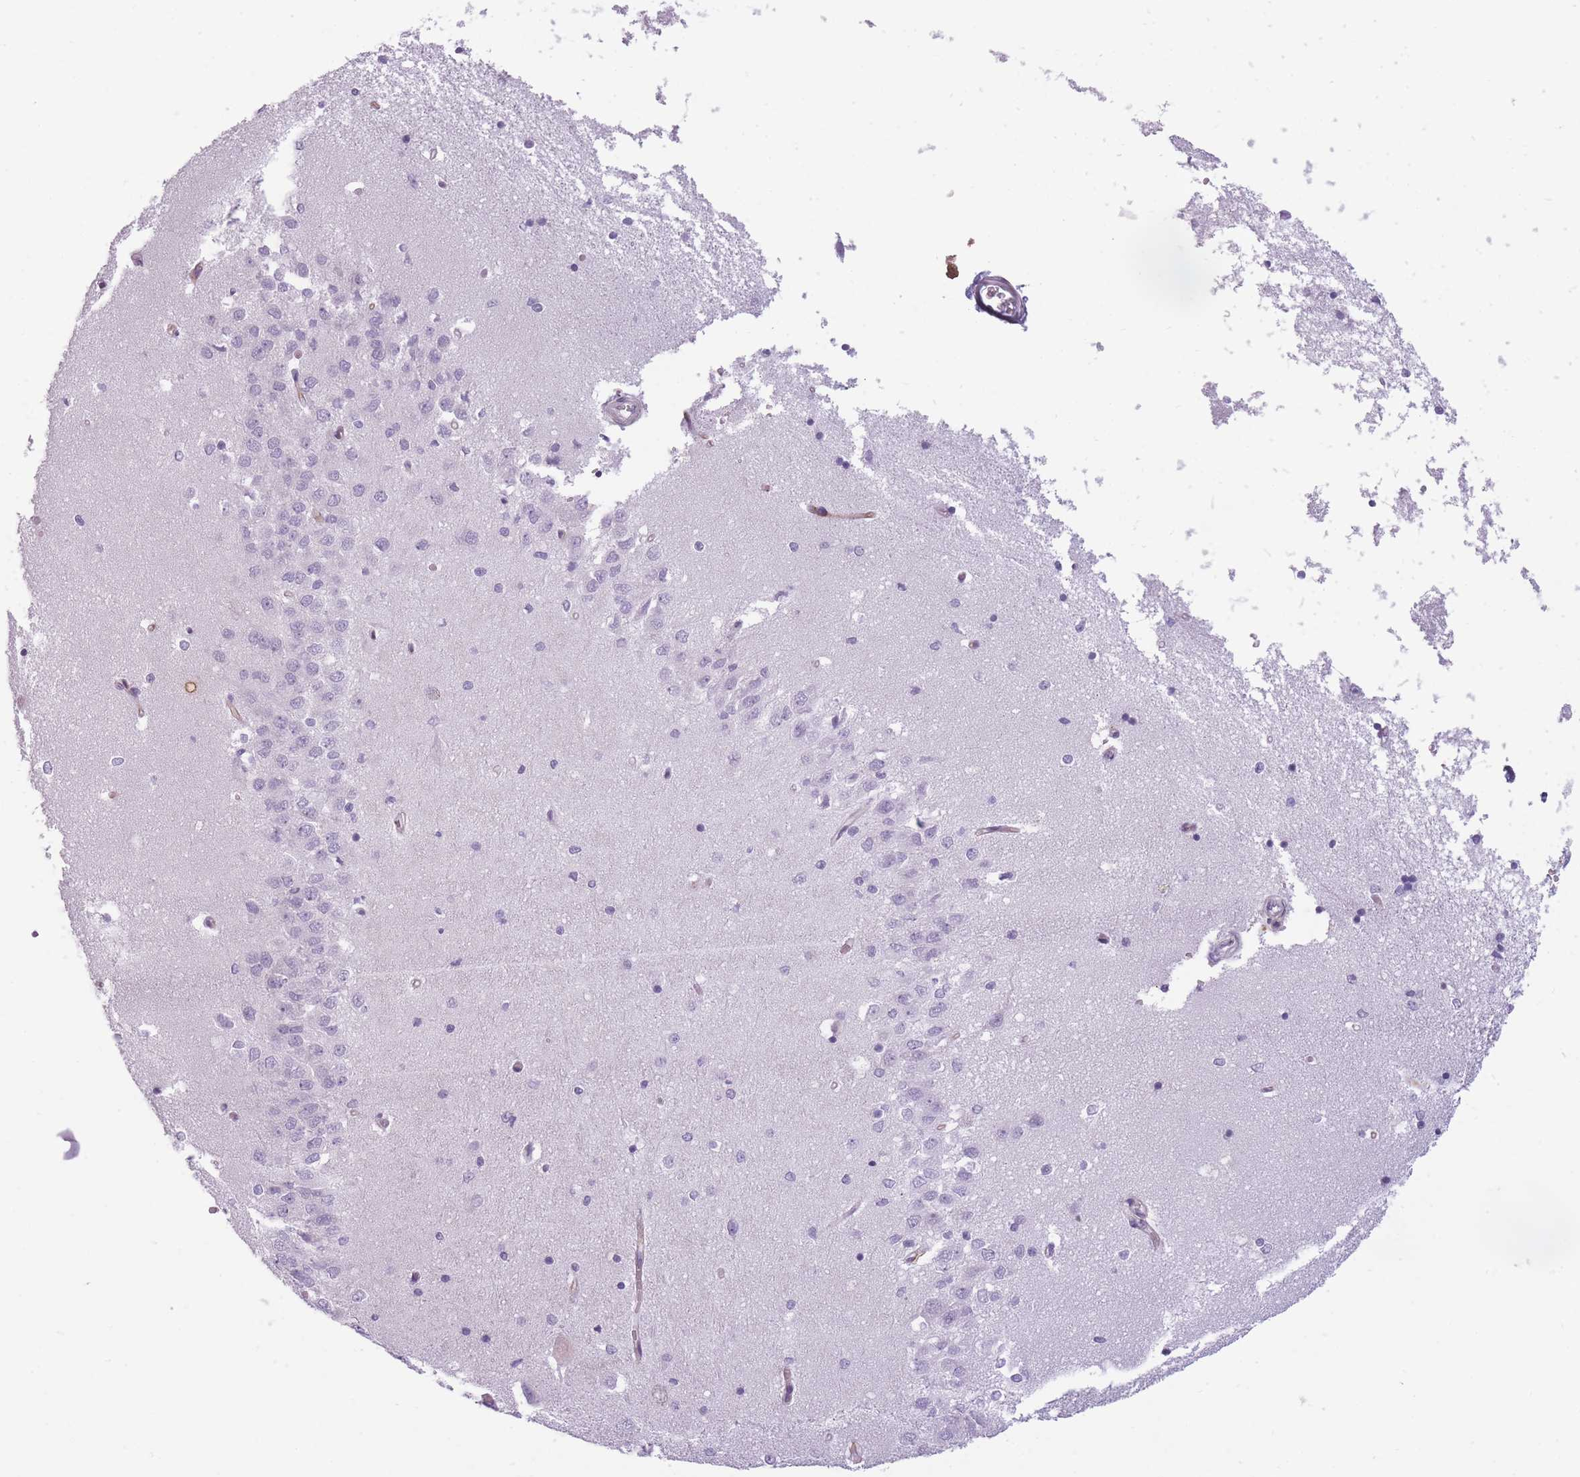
{"staining": {"intensity": "negative", "quantity": "none", "location": "none"}, "tissue": "hippocampus", "cell_type": "Glial cells", "image_type": "normal", "snomed": [{"axis": "morphology", "description": "Normal tissue, NOS"}, {"axis": "topography", "description": "Hippocampus"}], "caption": "Protein analysis of benign hippocampus displays no significant staining in glial cells. (Immunohistochemistry, brightfield microscopy, high magnification).", "gene": "GGT1", "patient": {"sex": "male", "age": 45}}